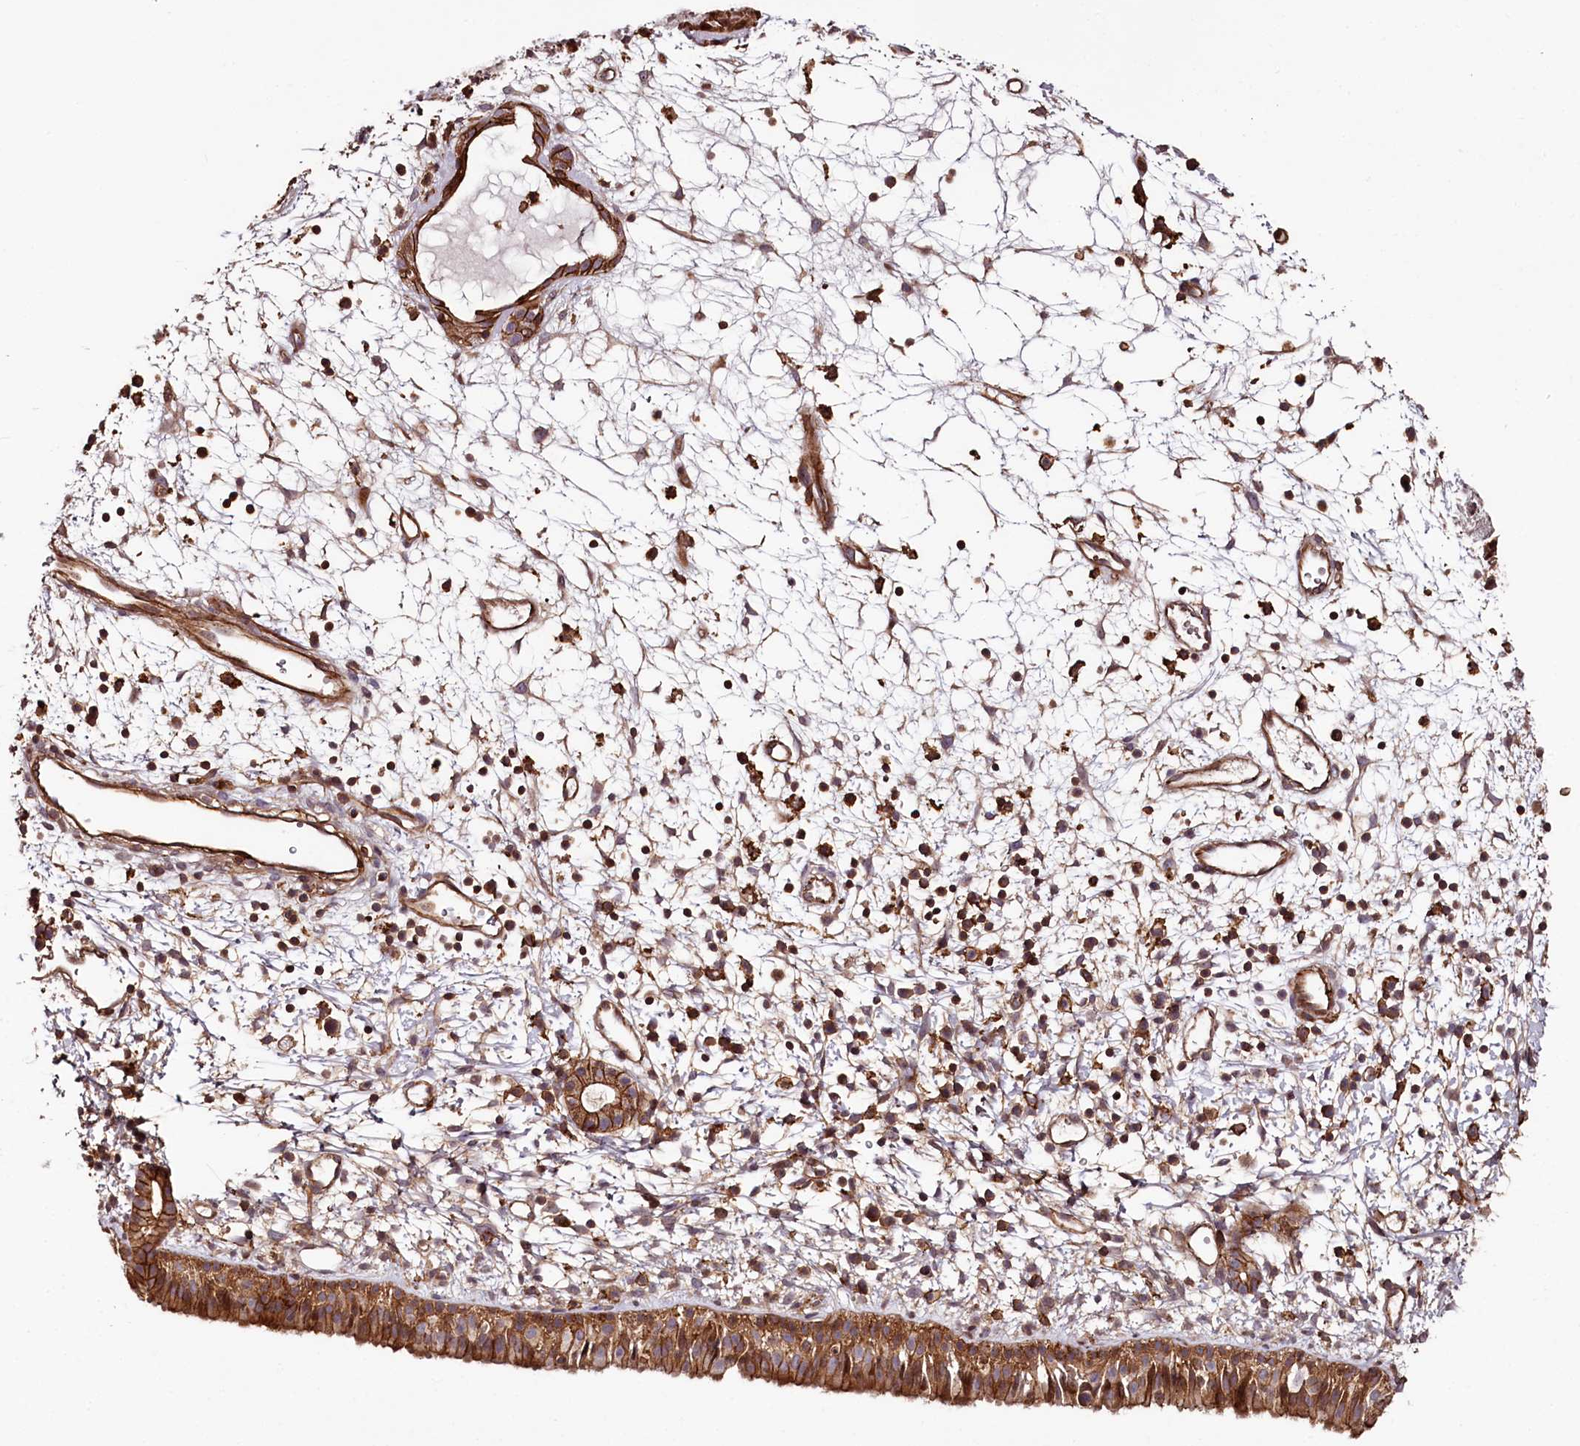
{"staining": {"intensity": "moderate", "quantity": ">75%", "location": "cytoplasmic/membranous"}, "tissue": "nasopharynx", "cell_type": "Respiratory epithelial cells", "image_type": "normal", "snomed": [{"axis": "morphology", "description": "Normal tissue, NOS"}, {"axis": "topography", "description": "Nasopharynx"}], "caption": "An image showing moderate cytoplasmic/membranous staining in approximately >75% of respiratory epithelial cells in normal nasopharynx, as visualized by brown immunohistochemical staining.", "gene": "KIF14", "patient": {"sex": "male", "age": 22}}